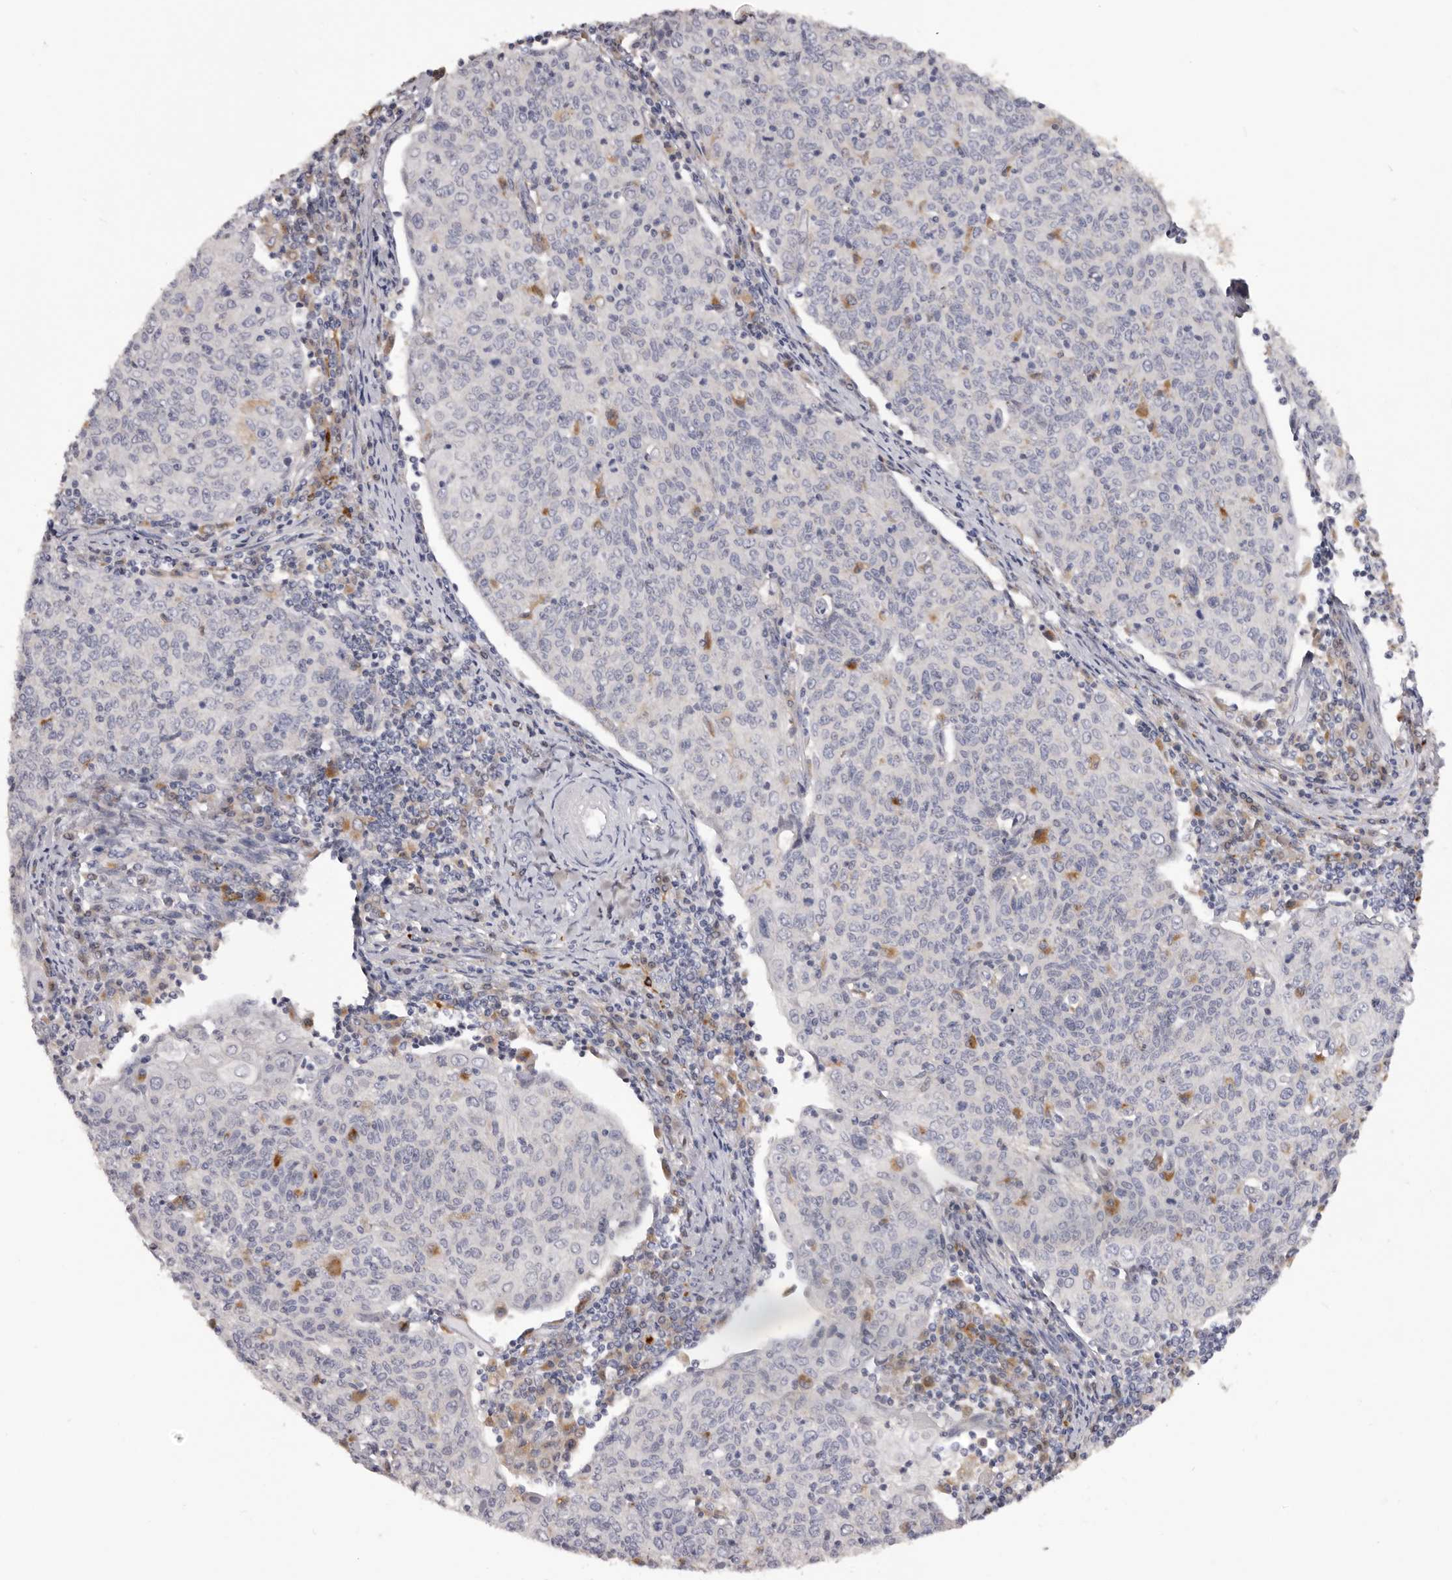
{"staining": {"intensity": "negative", "quantity": "none", "location": "none"}, "tissue": "cervical cancer", "cell_type": "Tumor cells", "image_type": "cancer", "snomed": [{"axis": "morphology", "description": "Squamous cell carcinoma, NOS"}, {"axis": "topography", "description": "Cervix"}], "caption": "Tumor cells show no significant expression in cervical squamous cell carcinoma. Nuclei are stained in blue.", "gene": "DAP", "patient": {"sex": "female", "age": 48}}